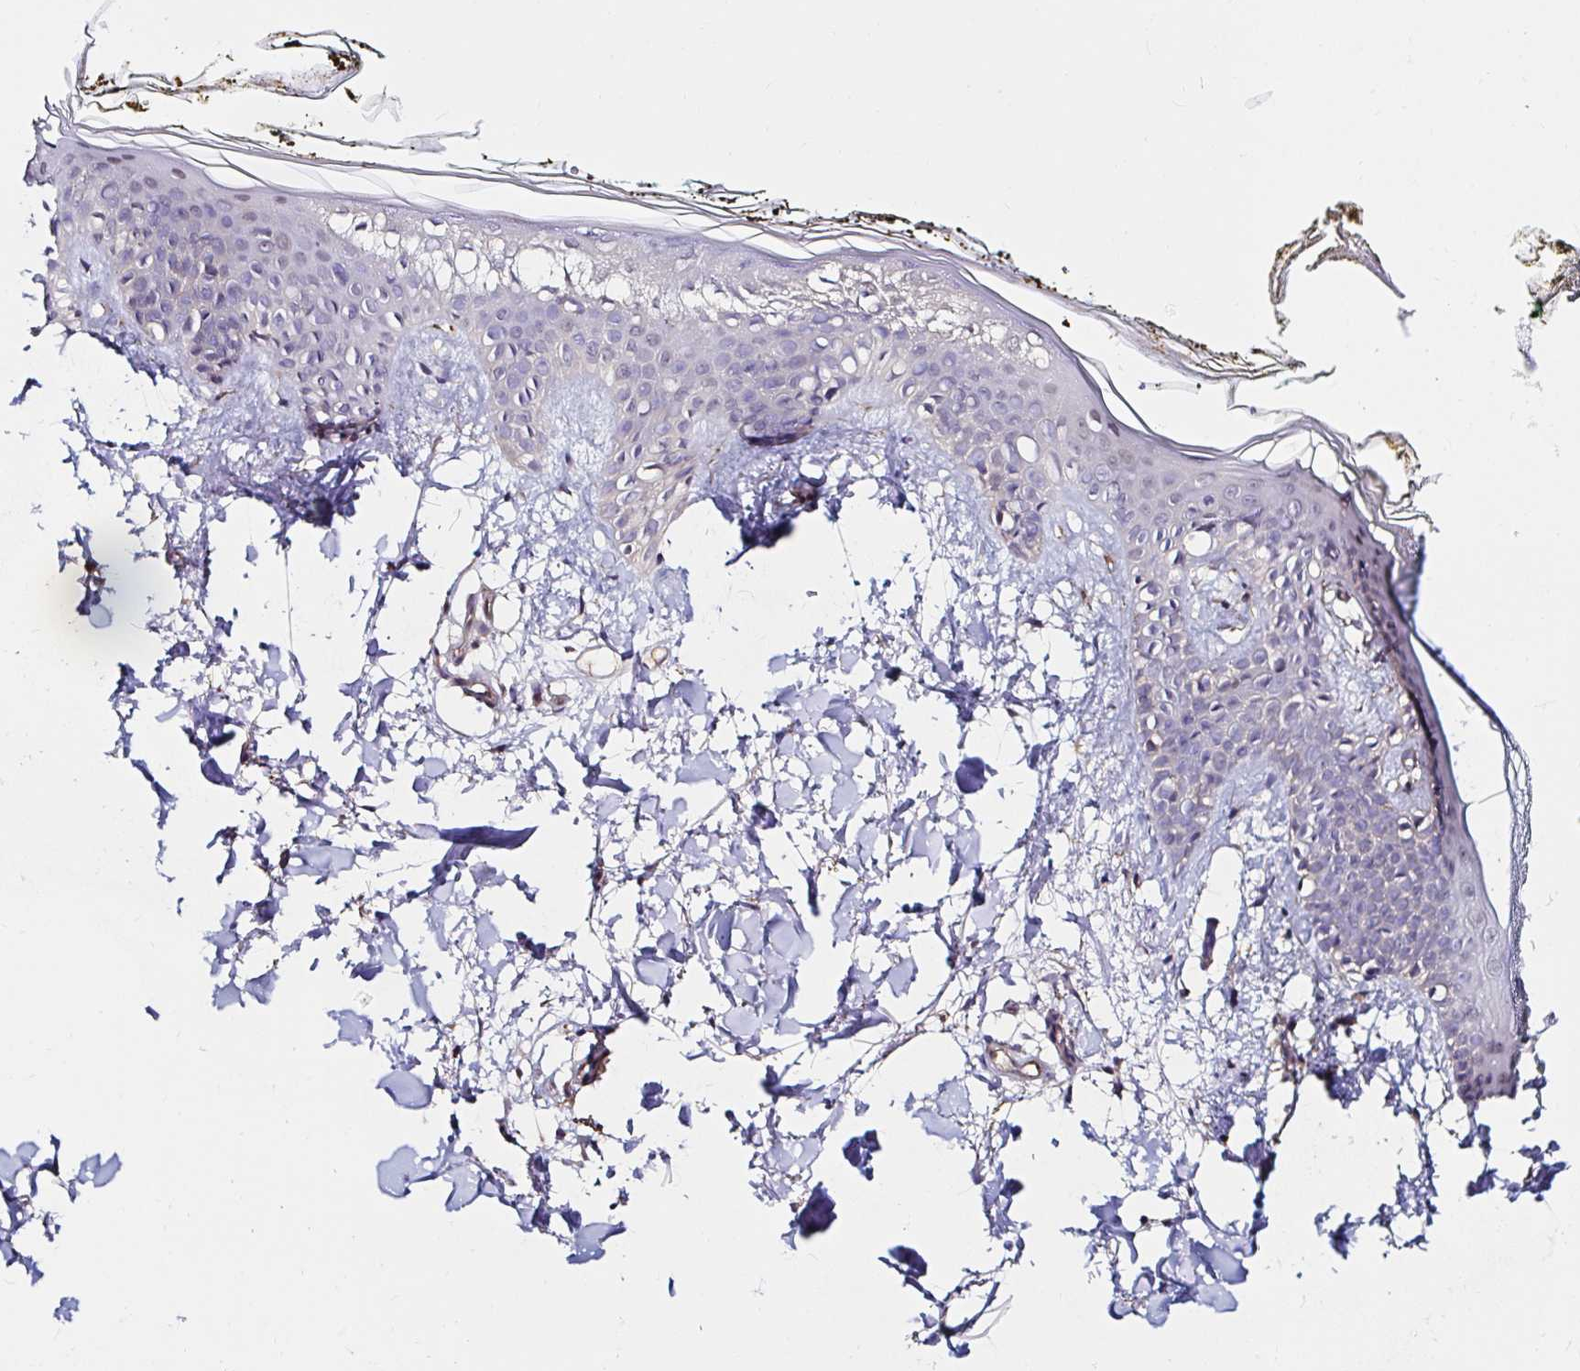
{"staining": {"intensity": "moderate", "quantity": "25%-75%", "location": "cytoplasmic/membranous"}, "tissue": "skin", "cell_type": "Fibroblasts", "image_type": "normal", "snomed": [{"axis": "morphology", "description": "Normal tissue, NOS"}, {"axis": "topography", "description": "Skin"}], "caption": "Immunohistochemical staining of unremarkable human skin shows medium levels of moderate cytoplasmic/membranous staining in about 25%-75% of fibroblasts.", "gene": "RSRP1", "patient": {"sex": "female", "age": 34}}